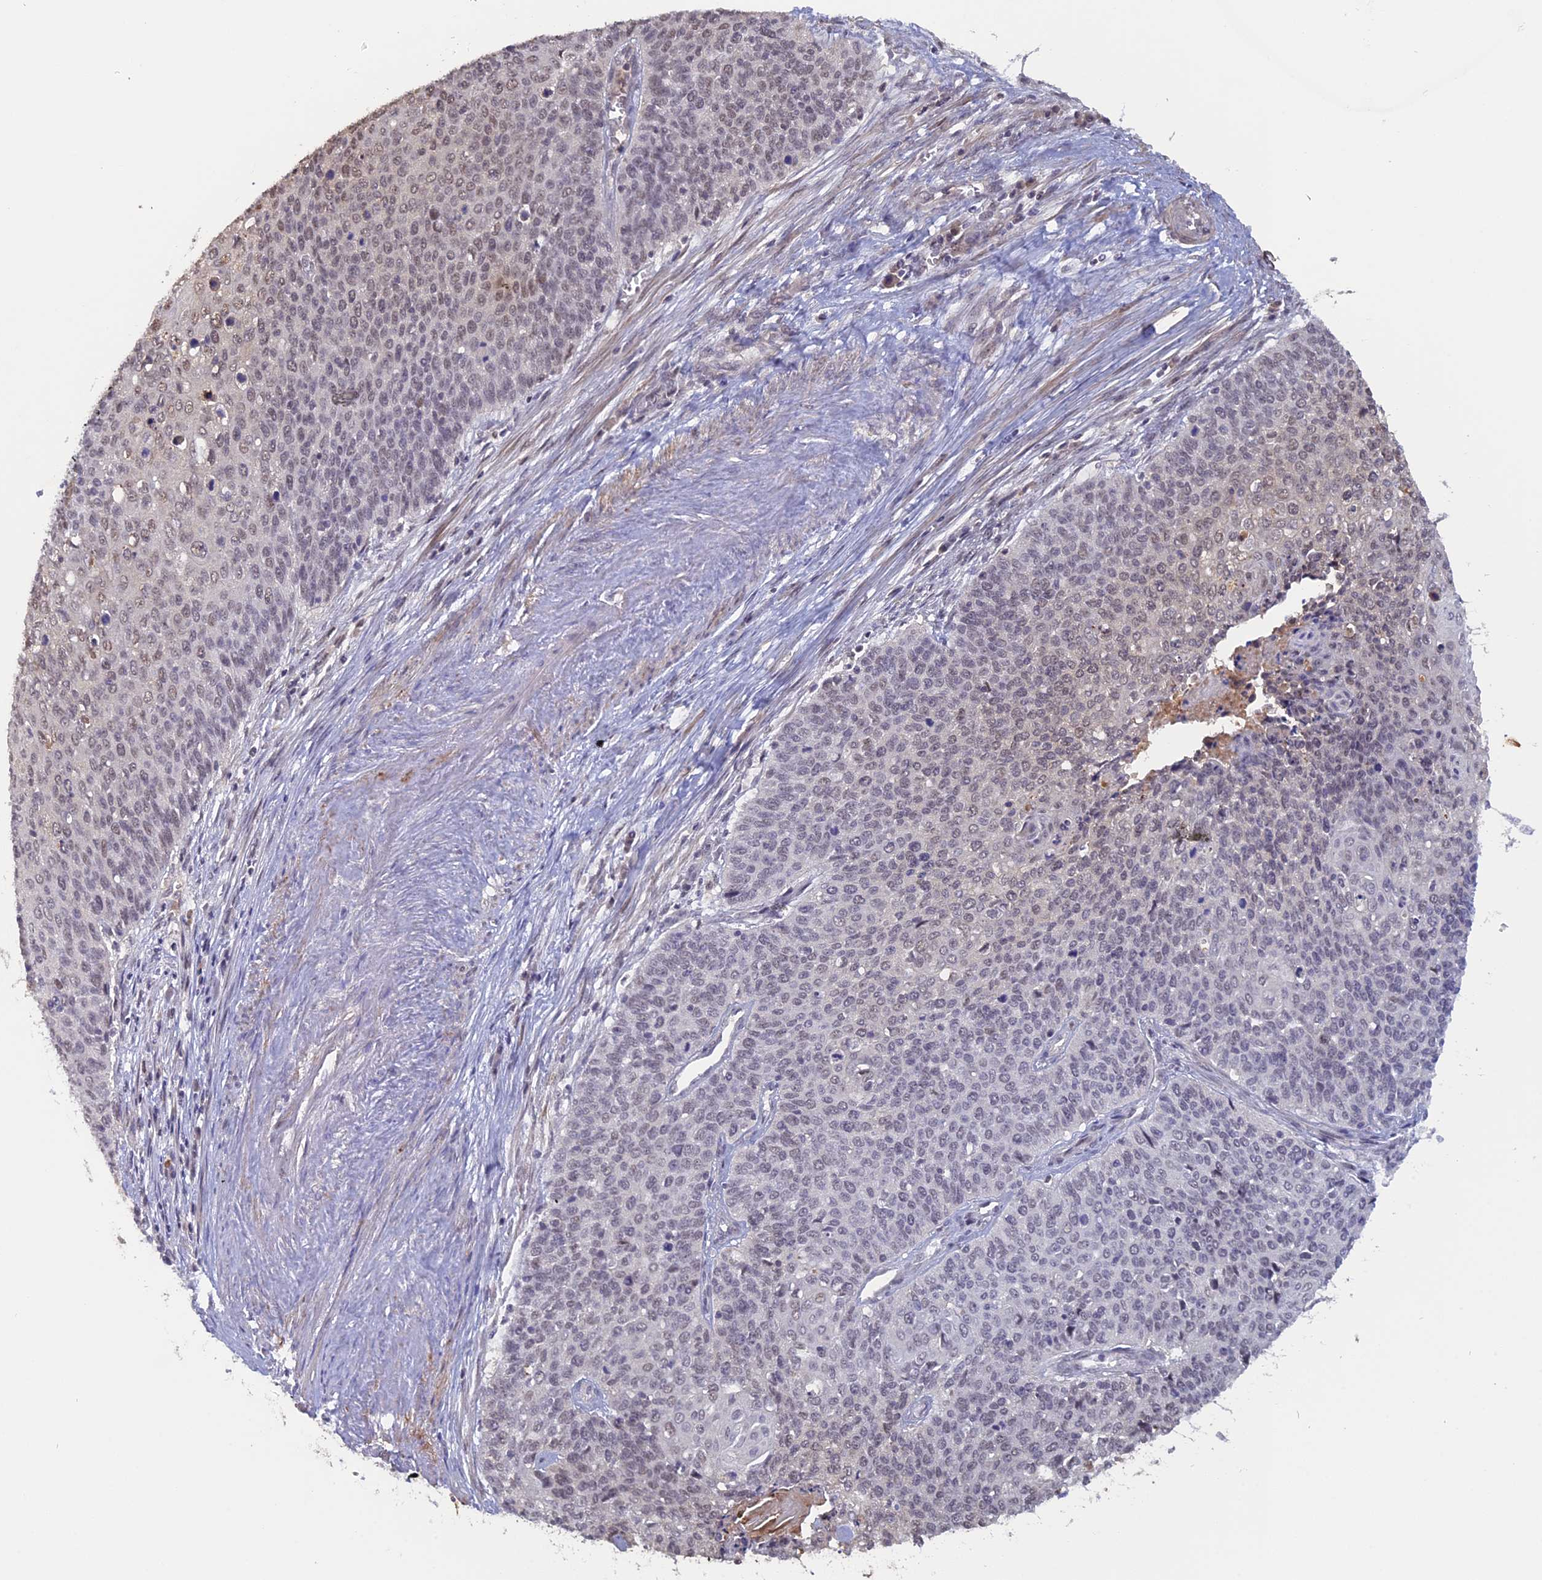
{"staining": {"intensity": "weak", "quantity": "25%-75%", "location": "nuclear"}, "tissue": "cervical cancer", "cell_type": "Tumor cells", "image_type": "cancer", "snomed": [{"axis": "morphology", "description": "Squamous cell carcinoma, NOS"}, {"axis": "topography", "description": "Cervix"}], "caption": "An image of human cervical squamous cell carcinoma stained for a protein demonstrates weak nuclear brown staining in tumor cells.", "gene": "FAM98C", "patient": {"sex": "female", "age": 39}}